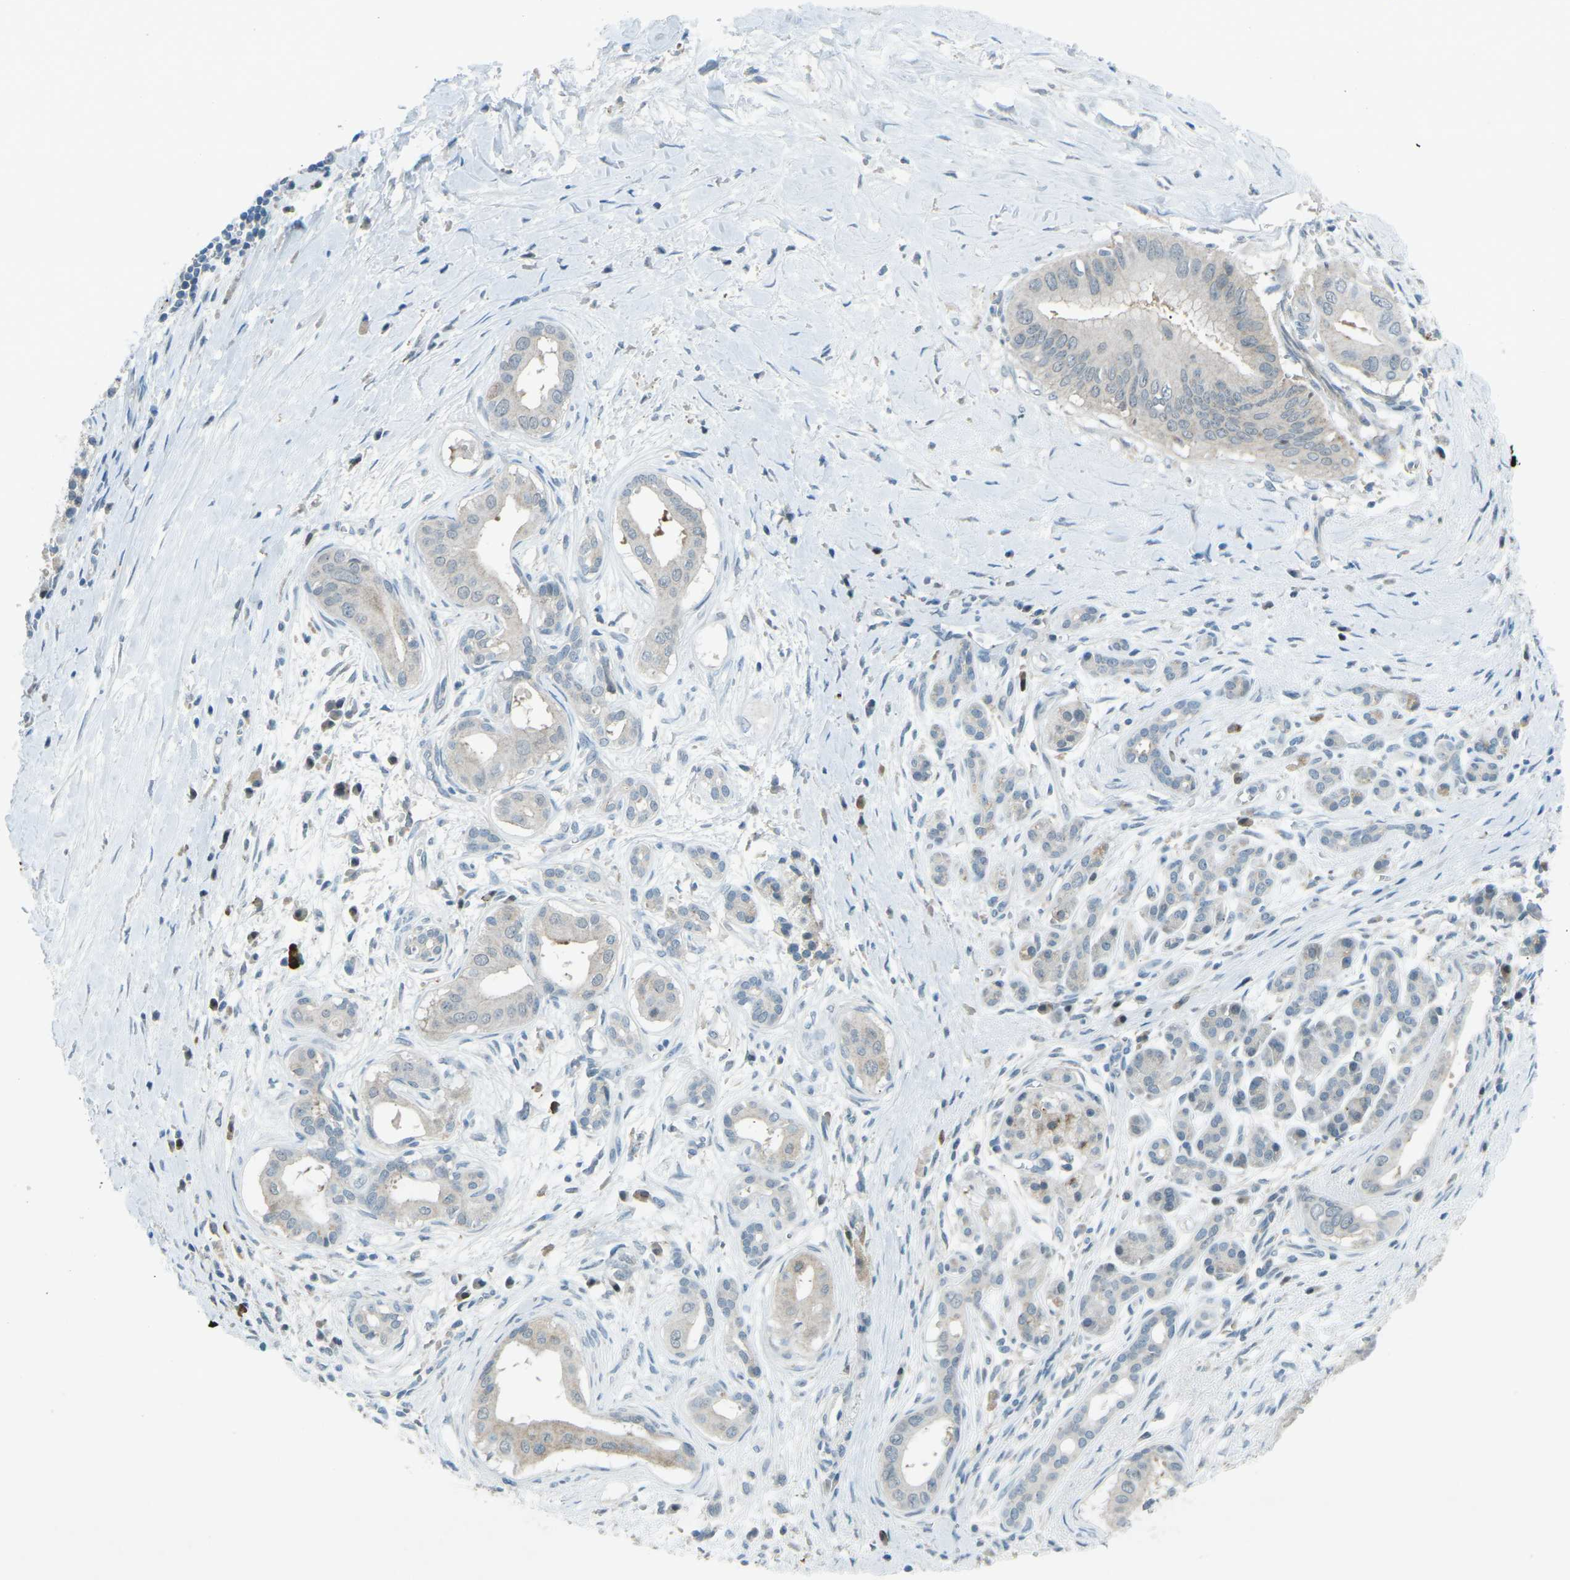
{"staining": {"intensity": "negative", "quantity": "none", "location": "none"}, "tissue": "pancreatic cancer", "cell_type": "Tumor cells", "image_type": "cancer", "snomed": [{"axis": "morphology", "description": "Adenocarcinoma, NOS"}, {"axis": "topography", "description": "Pancreas"}], "caption": "Immunohistochemistry (IHC) photomicrograph of human pancreatic adenocarcinoma stained for a protein (brown), which demonstrates no staining in tumor cells.", "gene": "PRKCA", "patient": {"sex": "male", "age": 55}}